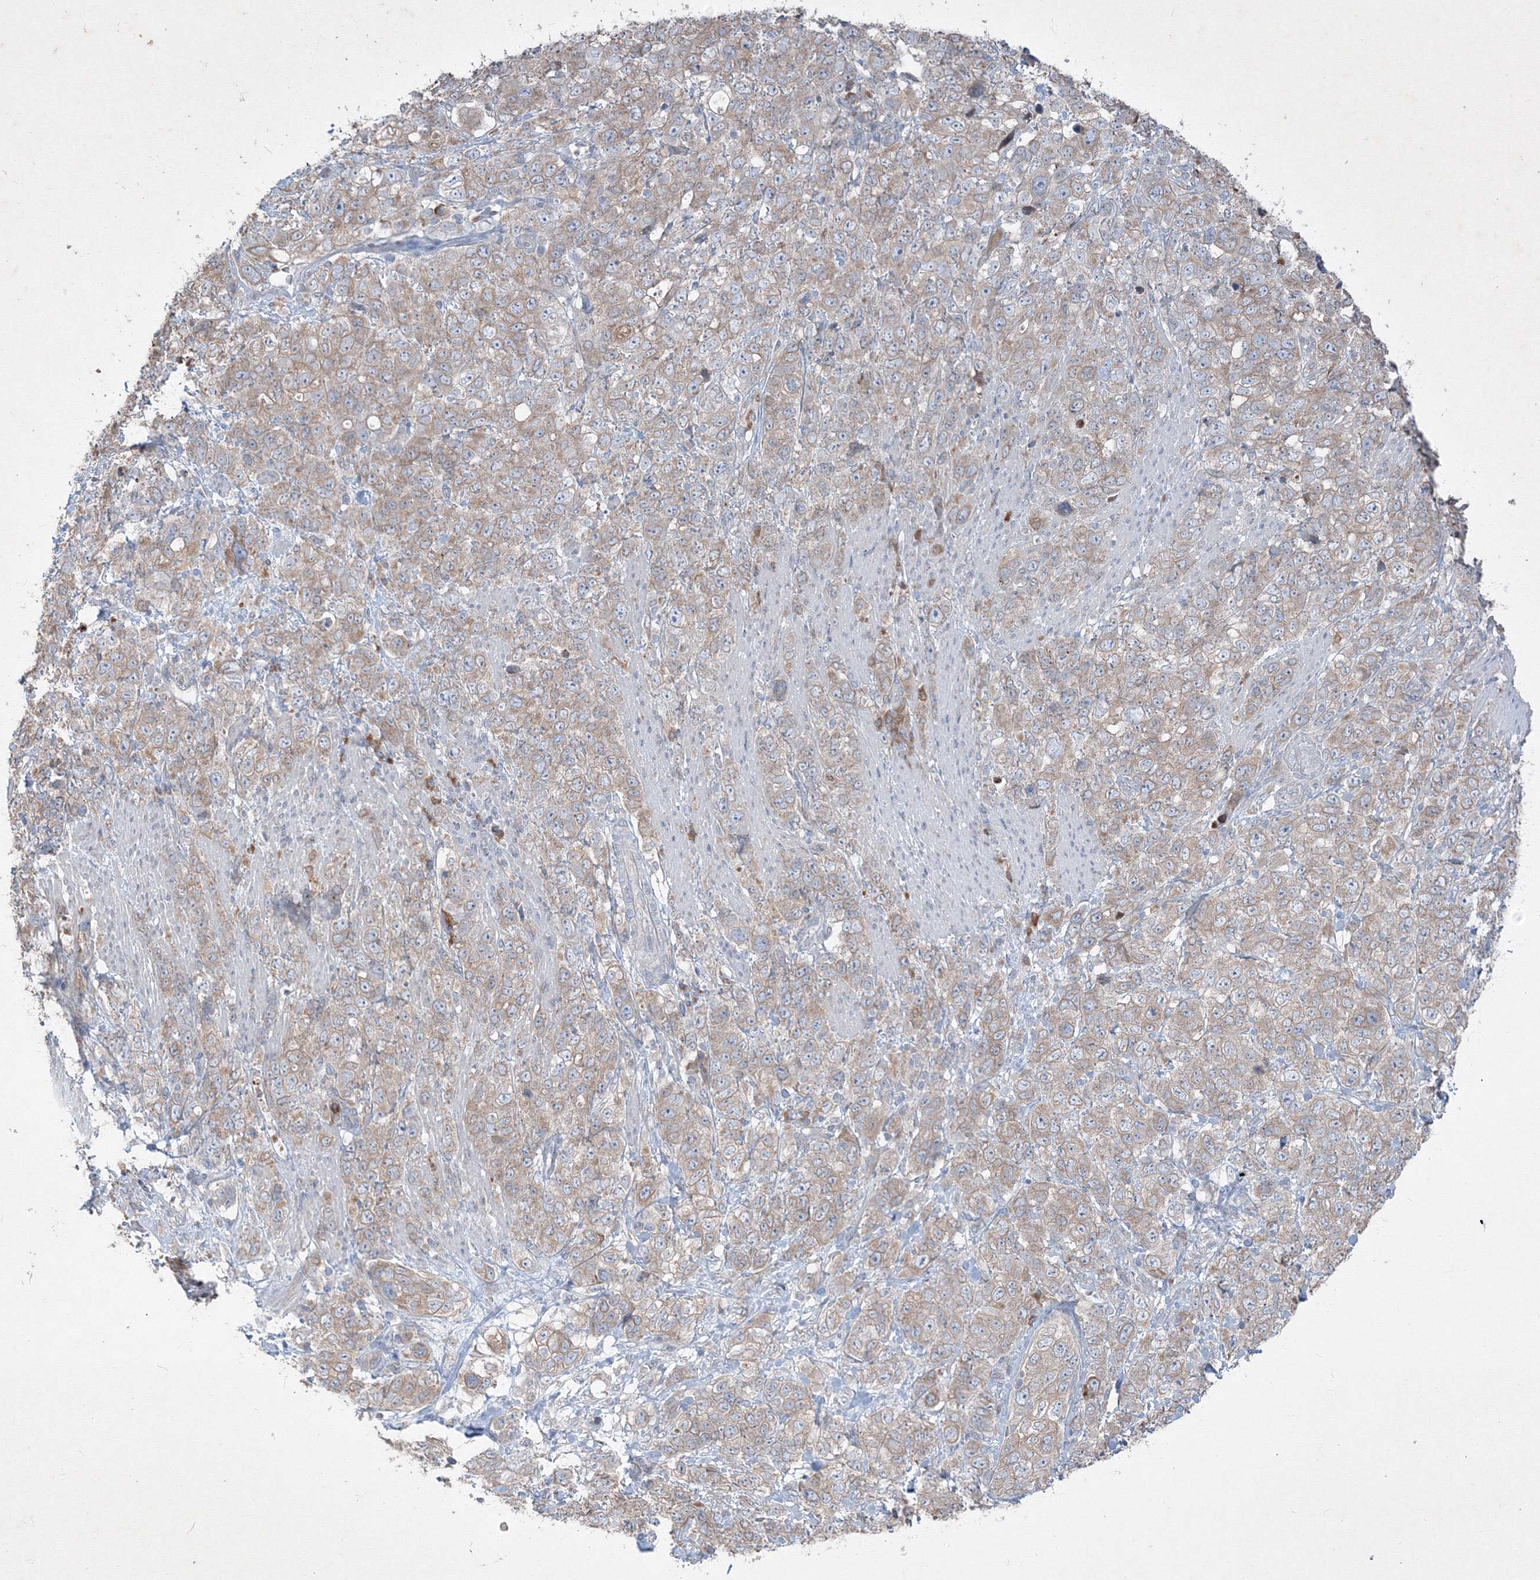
{"staining": {"intensity": "weak", "quantity": ">75%", "location": "cytoplasmic/membranous"}, "tissue": "stomach cancer", "cell_type": "Tumor cells", "image_type": "cancer", "snomed": [{"axis": "morphology", "description": "Adenocarcinoma, NOS"}, {"axis": "topography", "description": "Stomach"}], "caption": "Protein expression analysis of human adenocarcinoma (stomach) reveals weak cytoplasmic/membranous staining in about >75% of tumor cells.", "gene": "IFNAR1", "patient": {"sex": "male", "age": 48}}